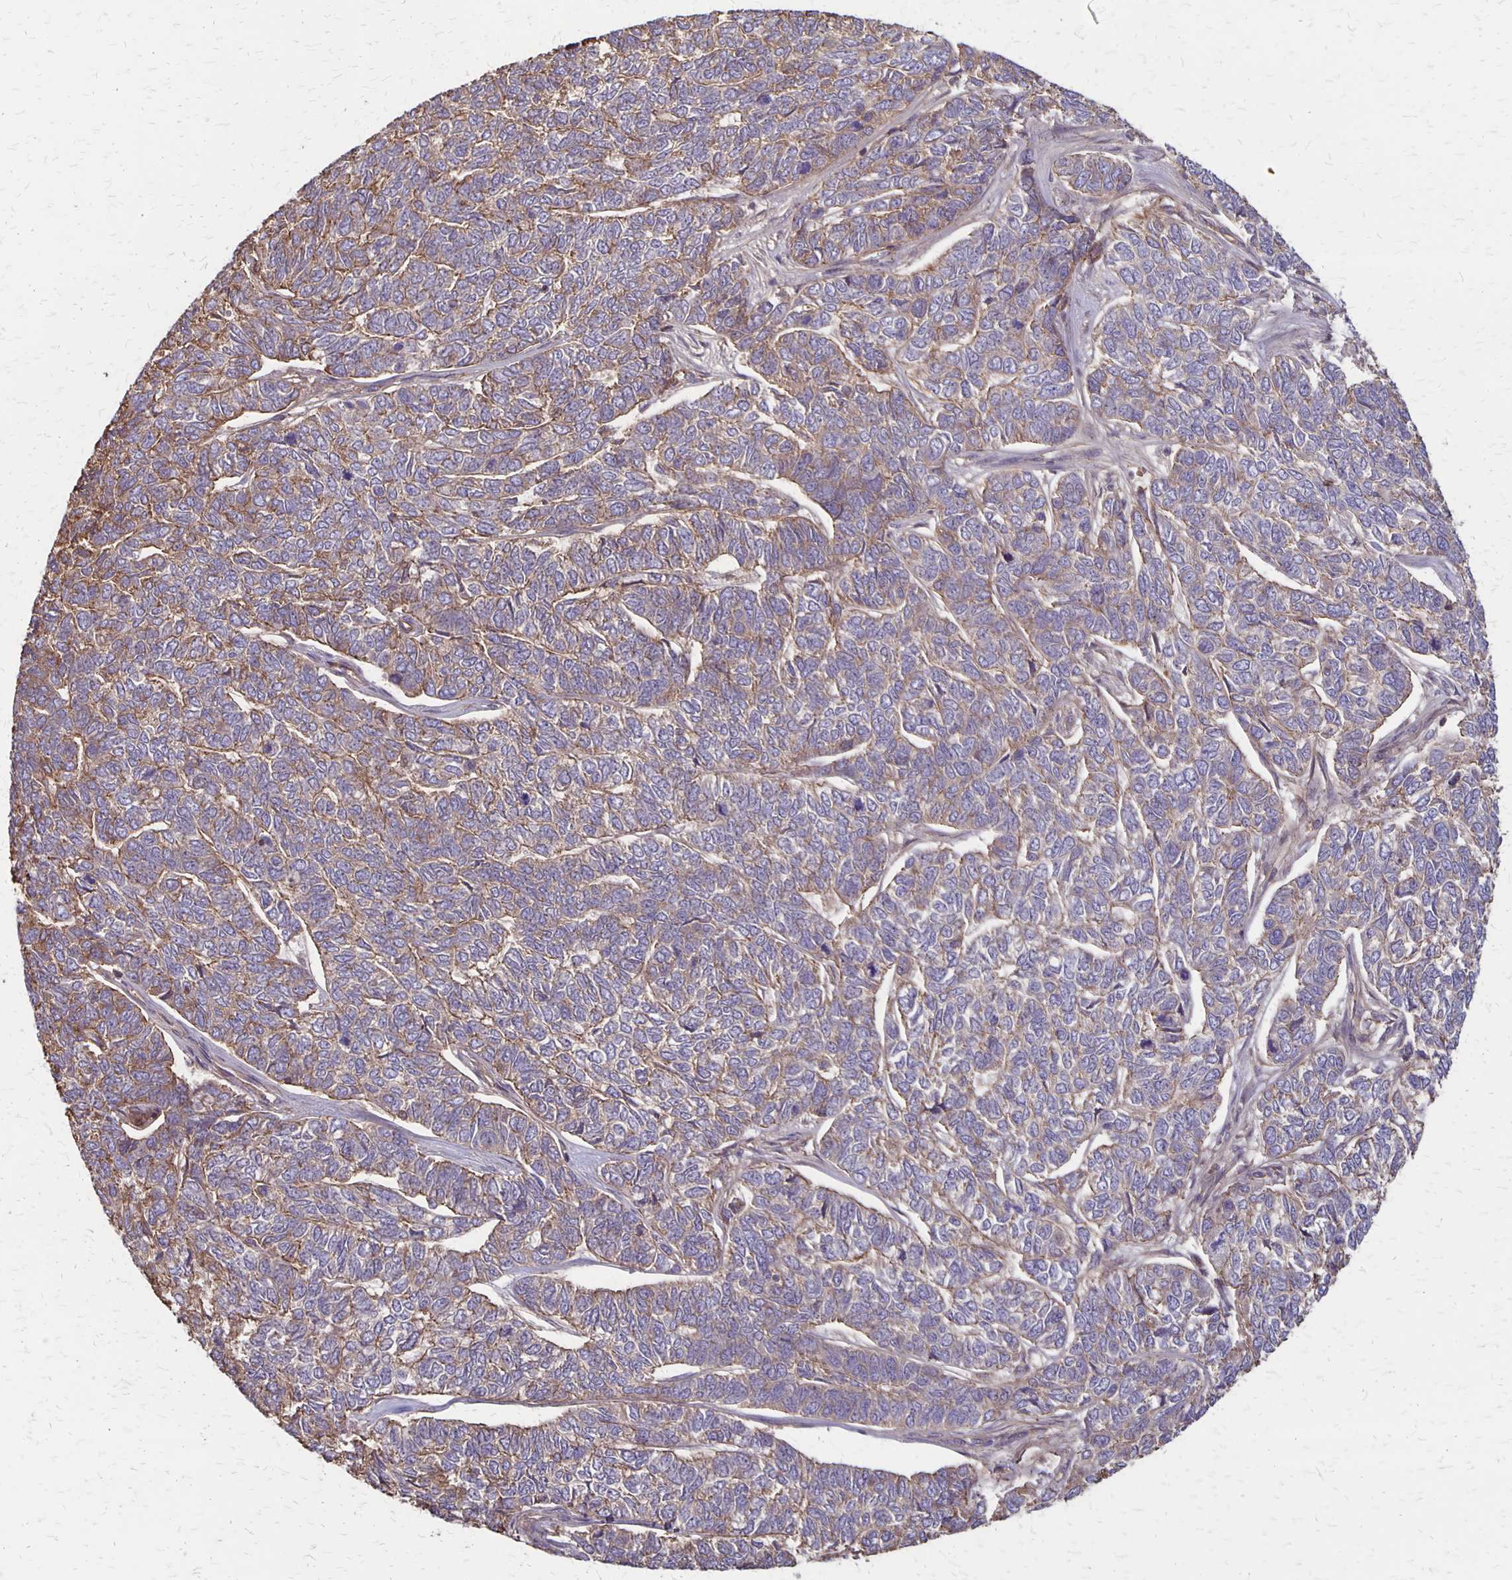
{"staining": {"intensity": "weak", "quantity": "25%-75%", "location": "cytoplasmic/membranous"}, "tissue": "skin cancer", "cell_type": "Tumor cells", "image_type": "cancer", "snomed": [{"axis": "morphology", "description": "Basal cell carcinoma"}, {"axis": "topography", "description": "Skin"}], "caption": "Protein staining displays weak cytoplasmic/membranous staining in about 25%-75% of tumor cells in skin cancer (basal cell carcinoma).", "gene": "PROM2", "patient": {"sex": "female", "age": 65}}